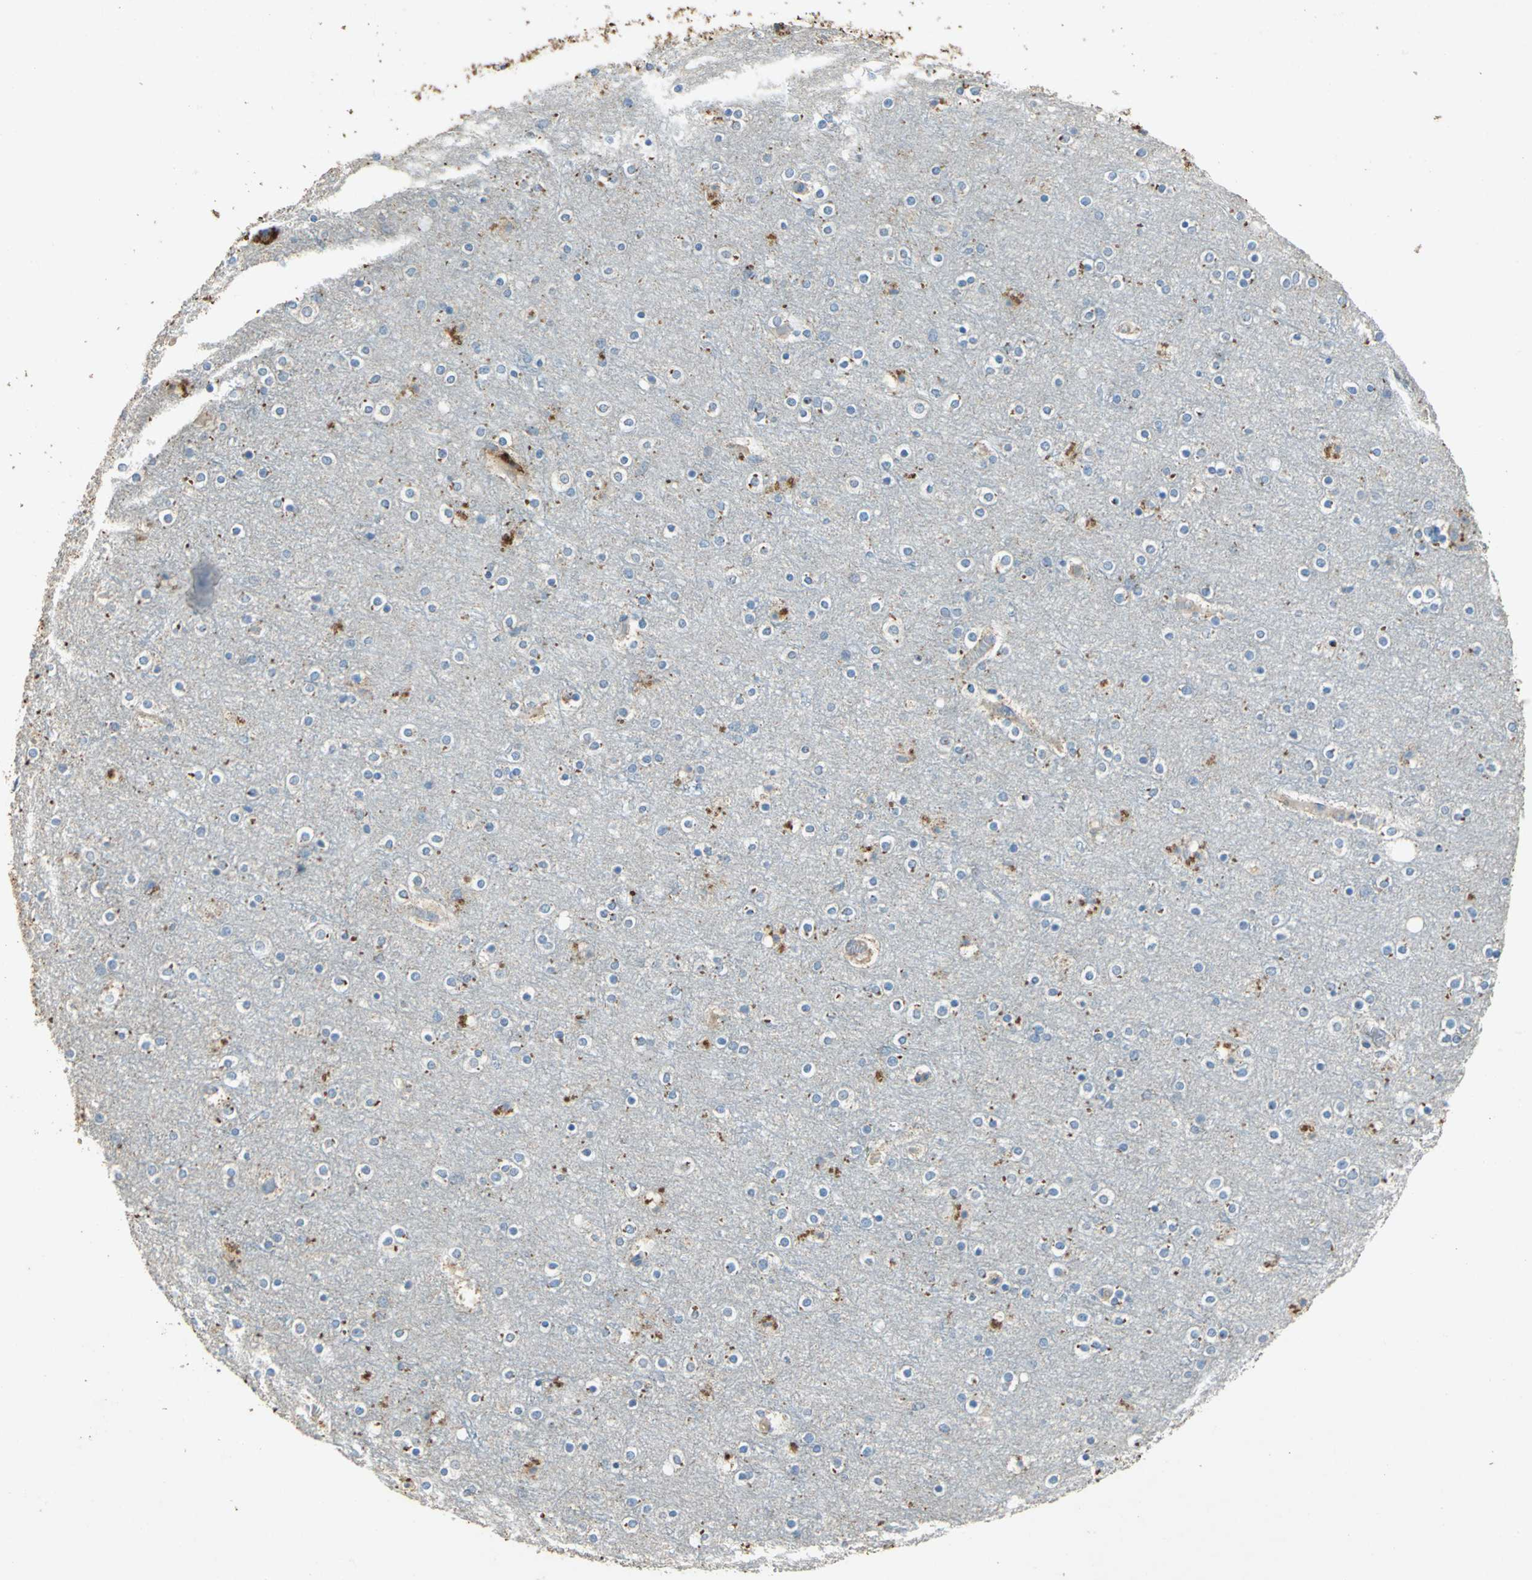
{"staining": {"intensity": "negative", "quantity": "none", "location": "none"}, "tissue": "cerebral cortex", "cell_type": "Endothelial cells", "image_type": "normal", "snomed": [{"axis": "morphology", "description": "Normal tissue, NOS"}, {"axis": "topography", "description": "Cerebral cortex"}], "caption": "This is an IHC histopathology image of benign cerebral cortex. There is no positivity in endothelial cells.", "gene": "ADAMTS5", "patient": {"sex": "female", "age": 54}}